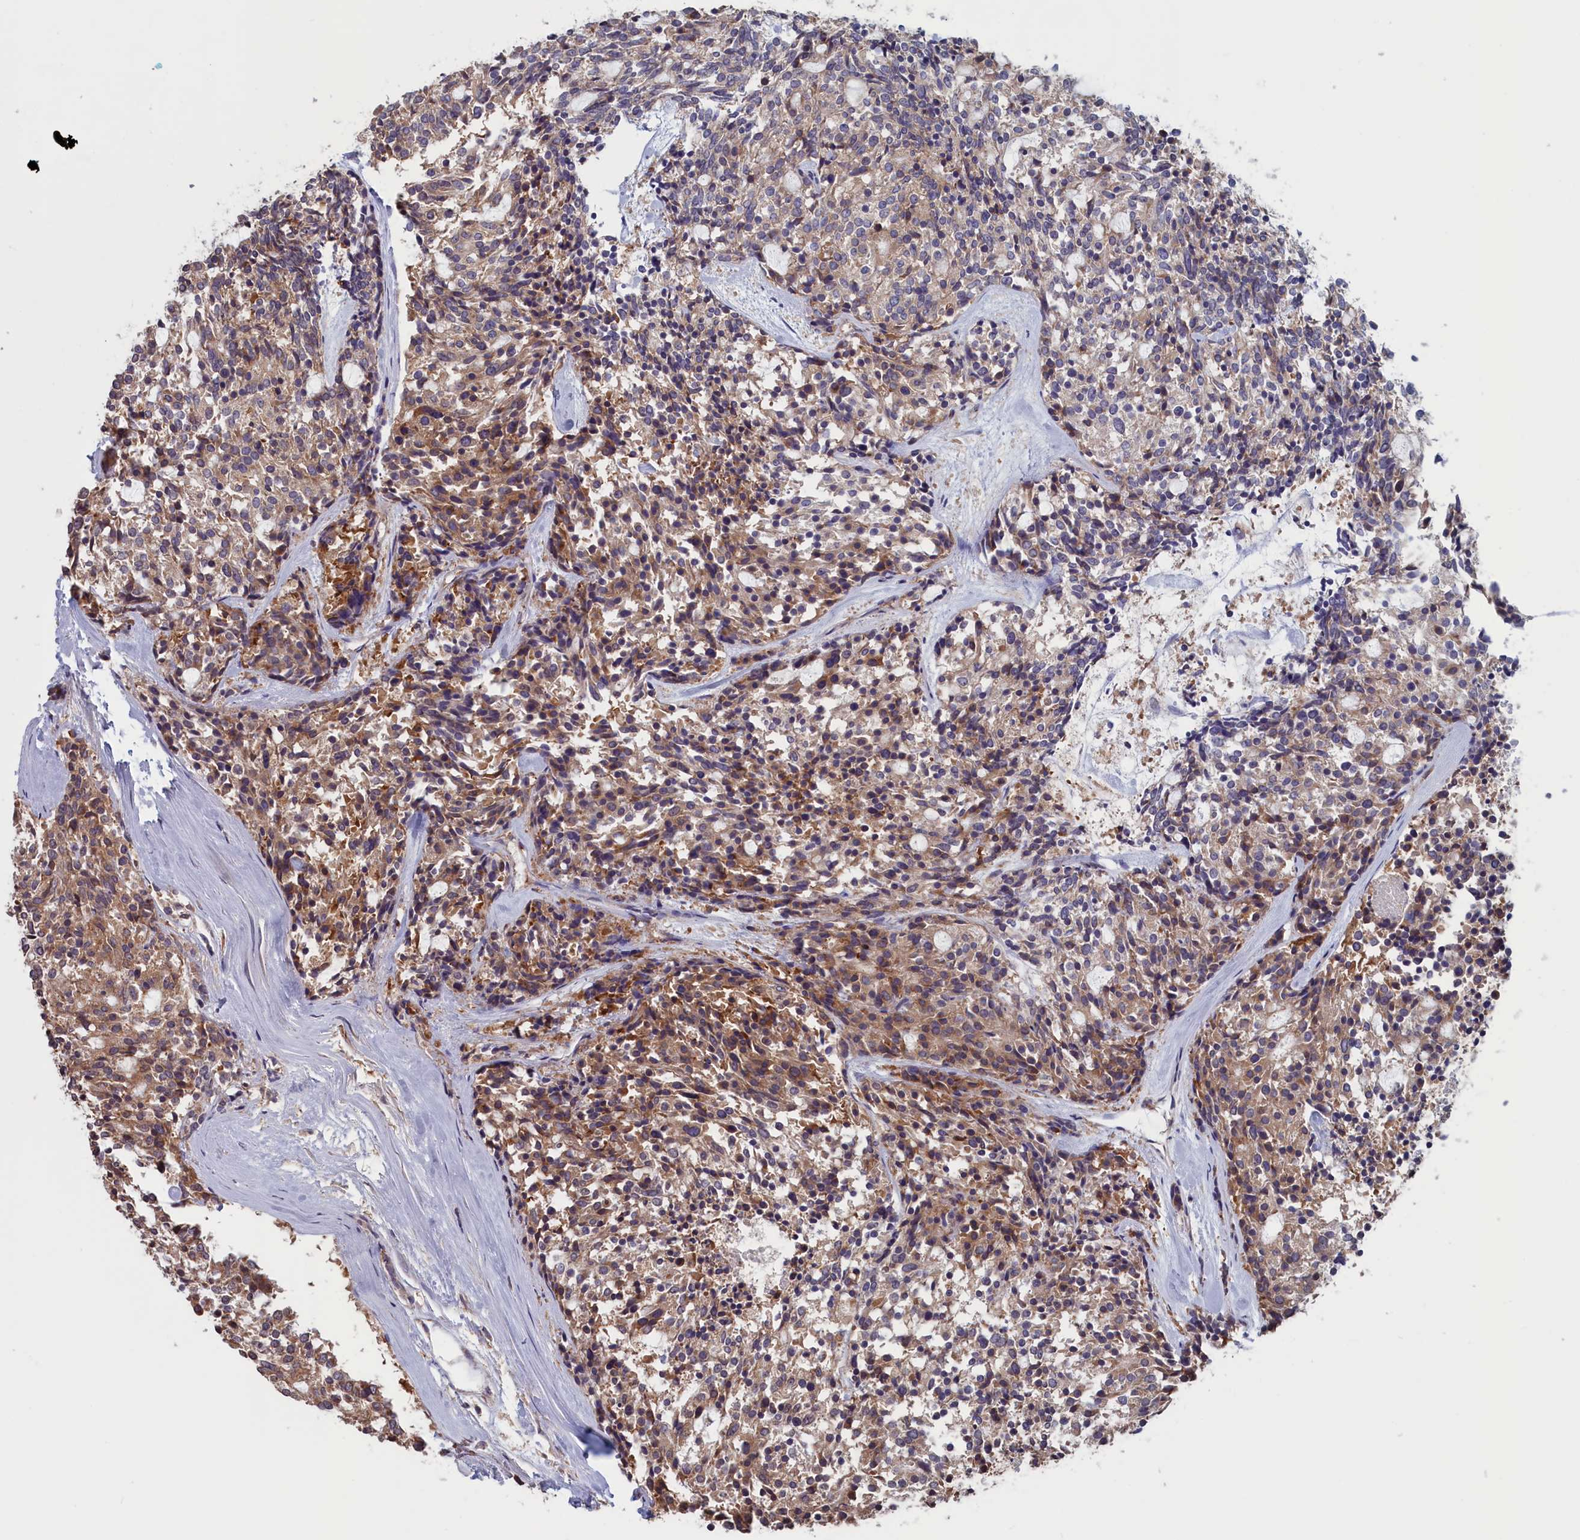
{"staining": {"intensity": "moderate", "quantity": "25%-75%", "location": "cytoplasmic/membranous"}, "tissue": "carcinoid", "cell_type": "Tumor cells", "image_type": "cancer", "snomed": [{"axis": "morphology", "description": "Carcinoid, malignant, NOS"}, {"axis": "topography", "description": "Pancreas"}], "caption": "Human carcinoid stained with a protein marker displays moderate staining in tumor cells.", "gene": "CACTIN", "patient": {"sex": "female", "age": 54}}